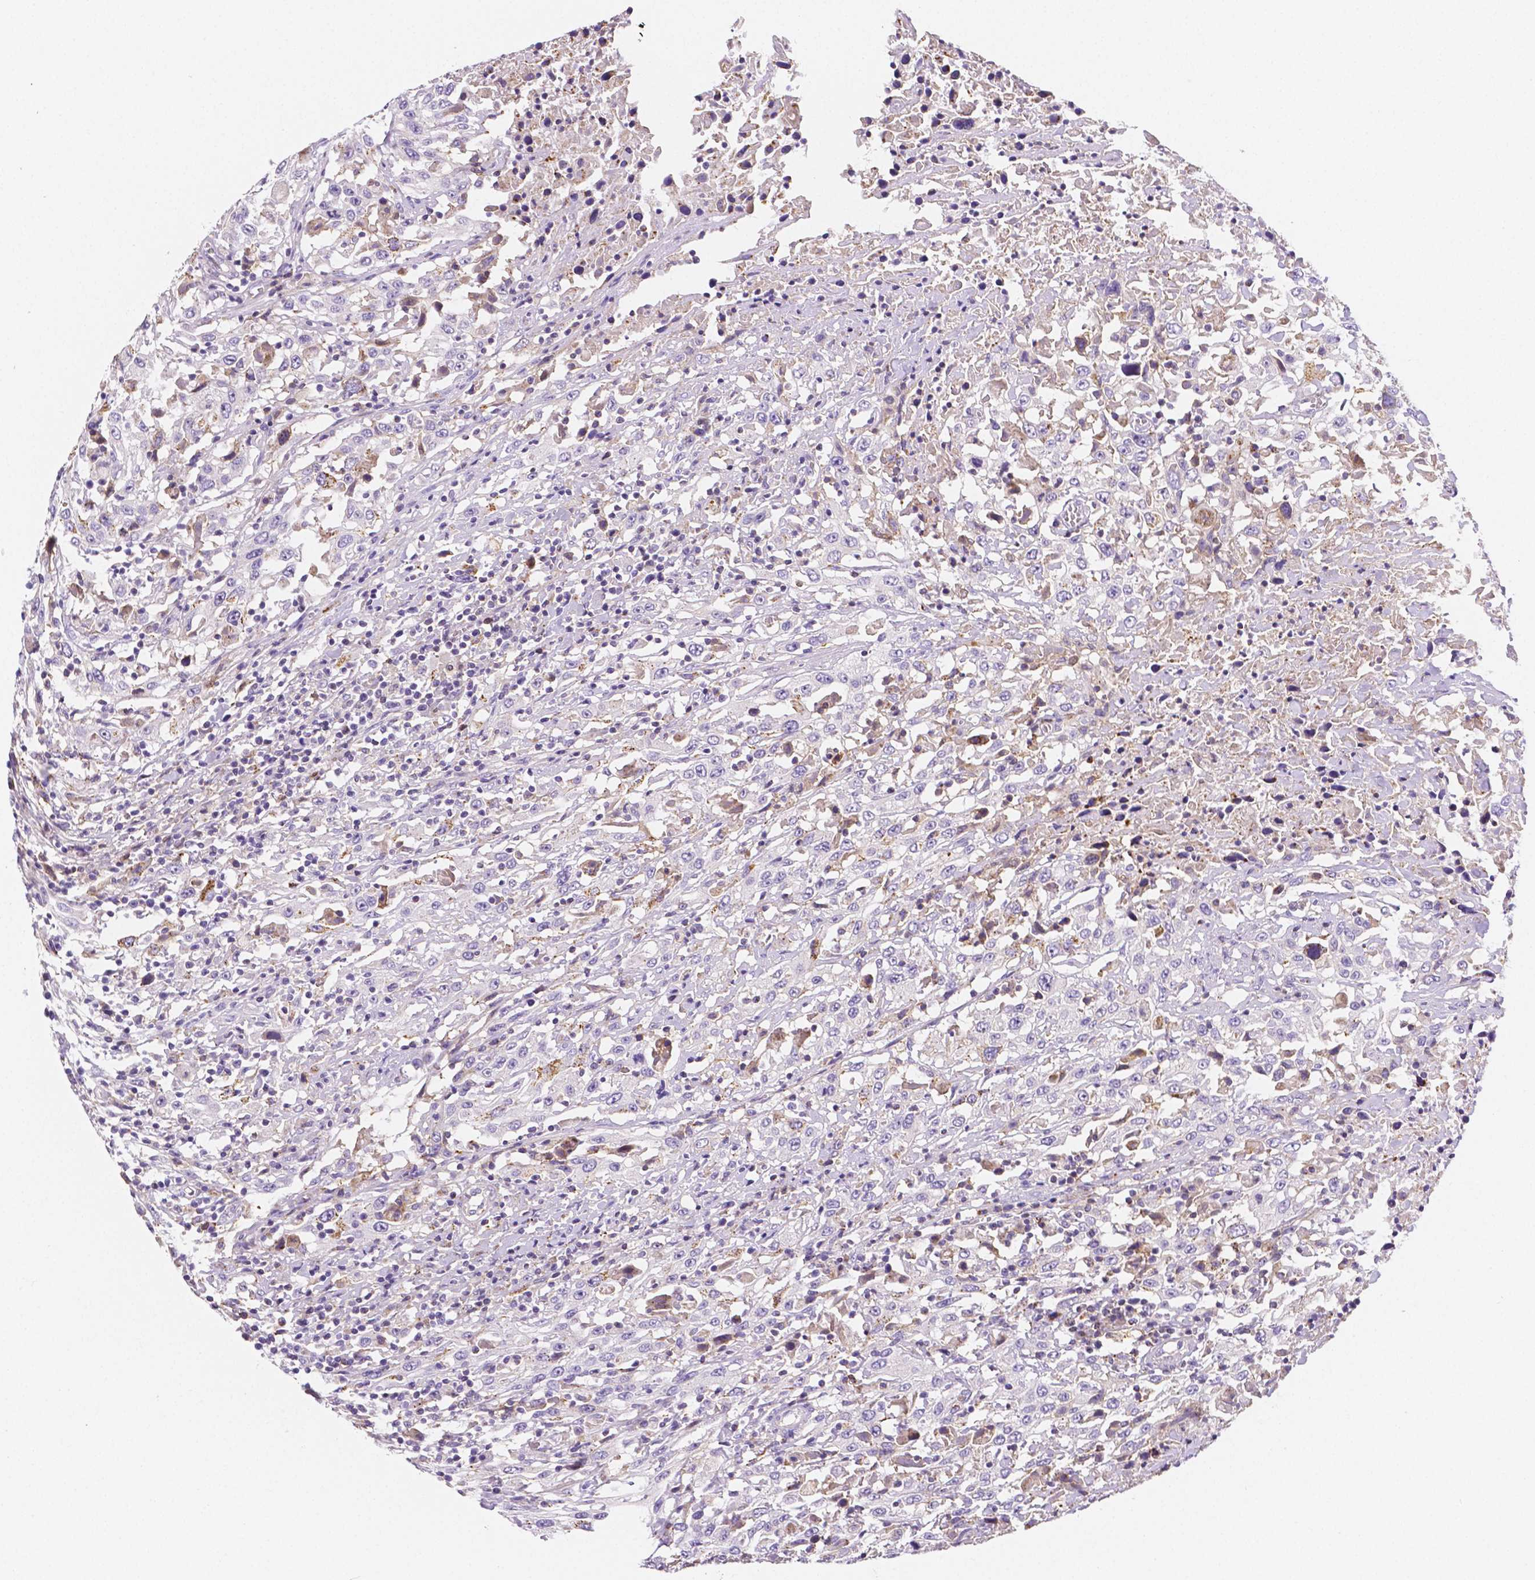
{"staining": {"intensity": "negative", "quantity": "none", "location": "none"}, "tissue": "urothelial cancer", "cell_type": "Tumor cells", "image_type": "cancer", "snomed": [{"axis": "morphology", "description": "Urothelial carcinoma, High grade"}, {"axis": "topography", "description": "Urinary bladder"}], "caption": "High magnification brightfield microscopy of high-grade urothelial carcinoma stained with DAB (brown) and counterstained with hematoxylin (blue): tumor cells show no significant staining.", "gene": "GABRD", "patient": {"sex": "male", "age": 61}}